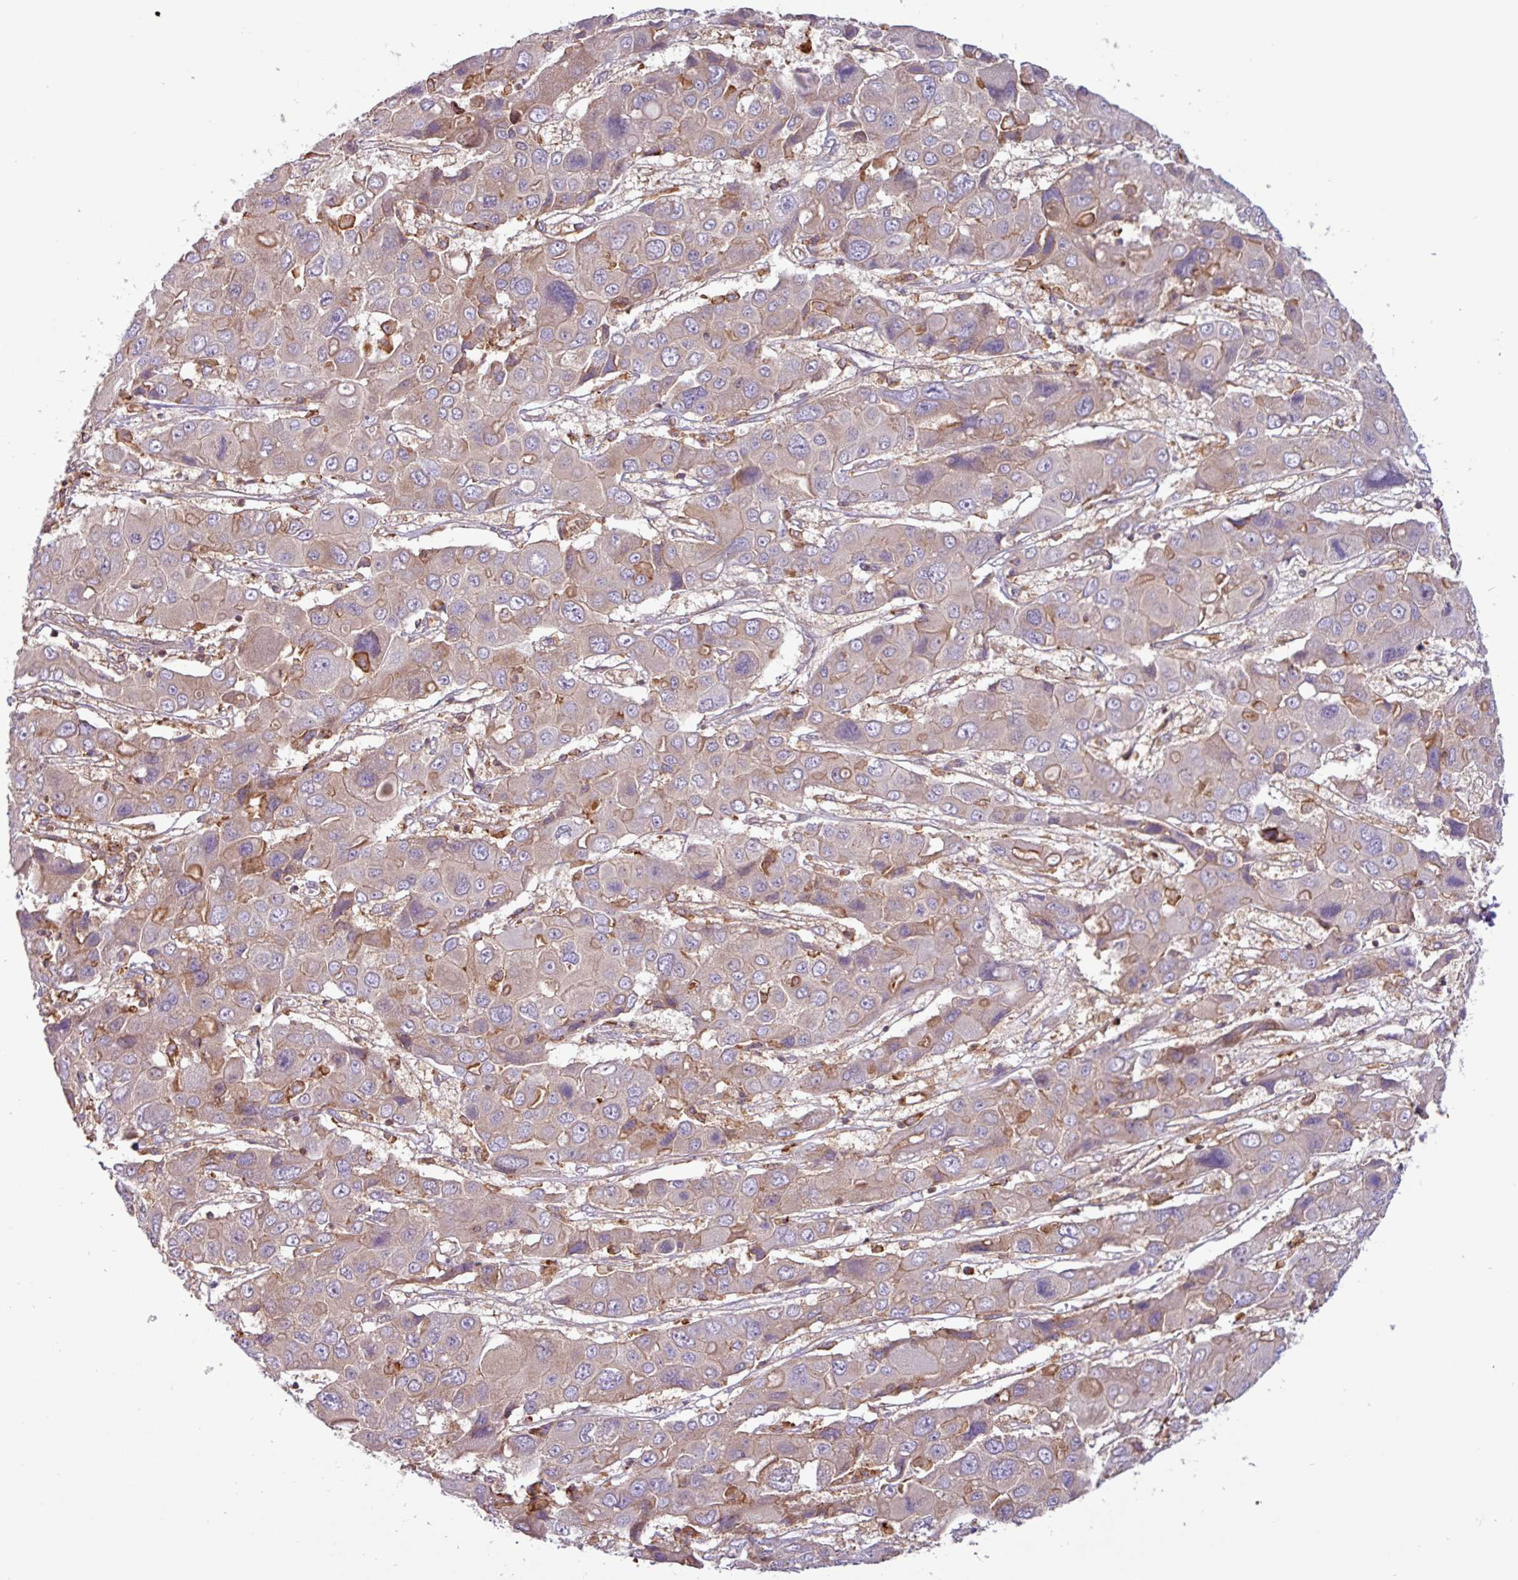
{"staining": {"intensity": "weak", "quantity": "25%-75%", "location": "cytoplasmic/membranous"}, "tissue": "liver cancer", "cell_type": "Tumor cells", "image_type": "cancer", "snomed": [{"axis": "morphology", "description": "Cholangiocarcinoma"}, {"axis": "topography", "description": "Liver"}], "caption": "Immunohistochemistry (IHC) staining of liver cancer, which demonstrates low levels of weak cytoplasmic/membranous staining in approximately 25%-75% of tumor cells indicating weak cytoplasmic/membranous protein expression. The staining was performed using DAB (3,3'-diaminobenzidine) (brown) for protein detection and nuclei were counterstained in hematoxylin (blue).", "gene": "ACTR3", "patient": {"sex": "male", "age": 67}}